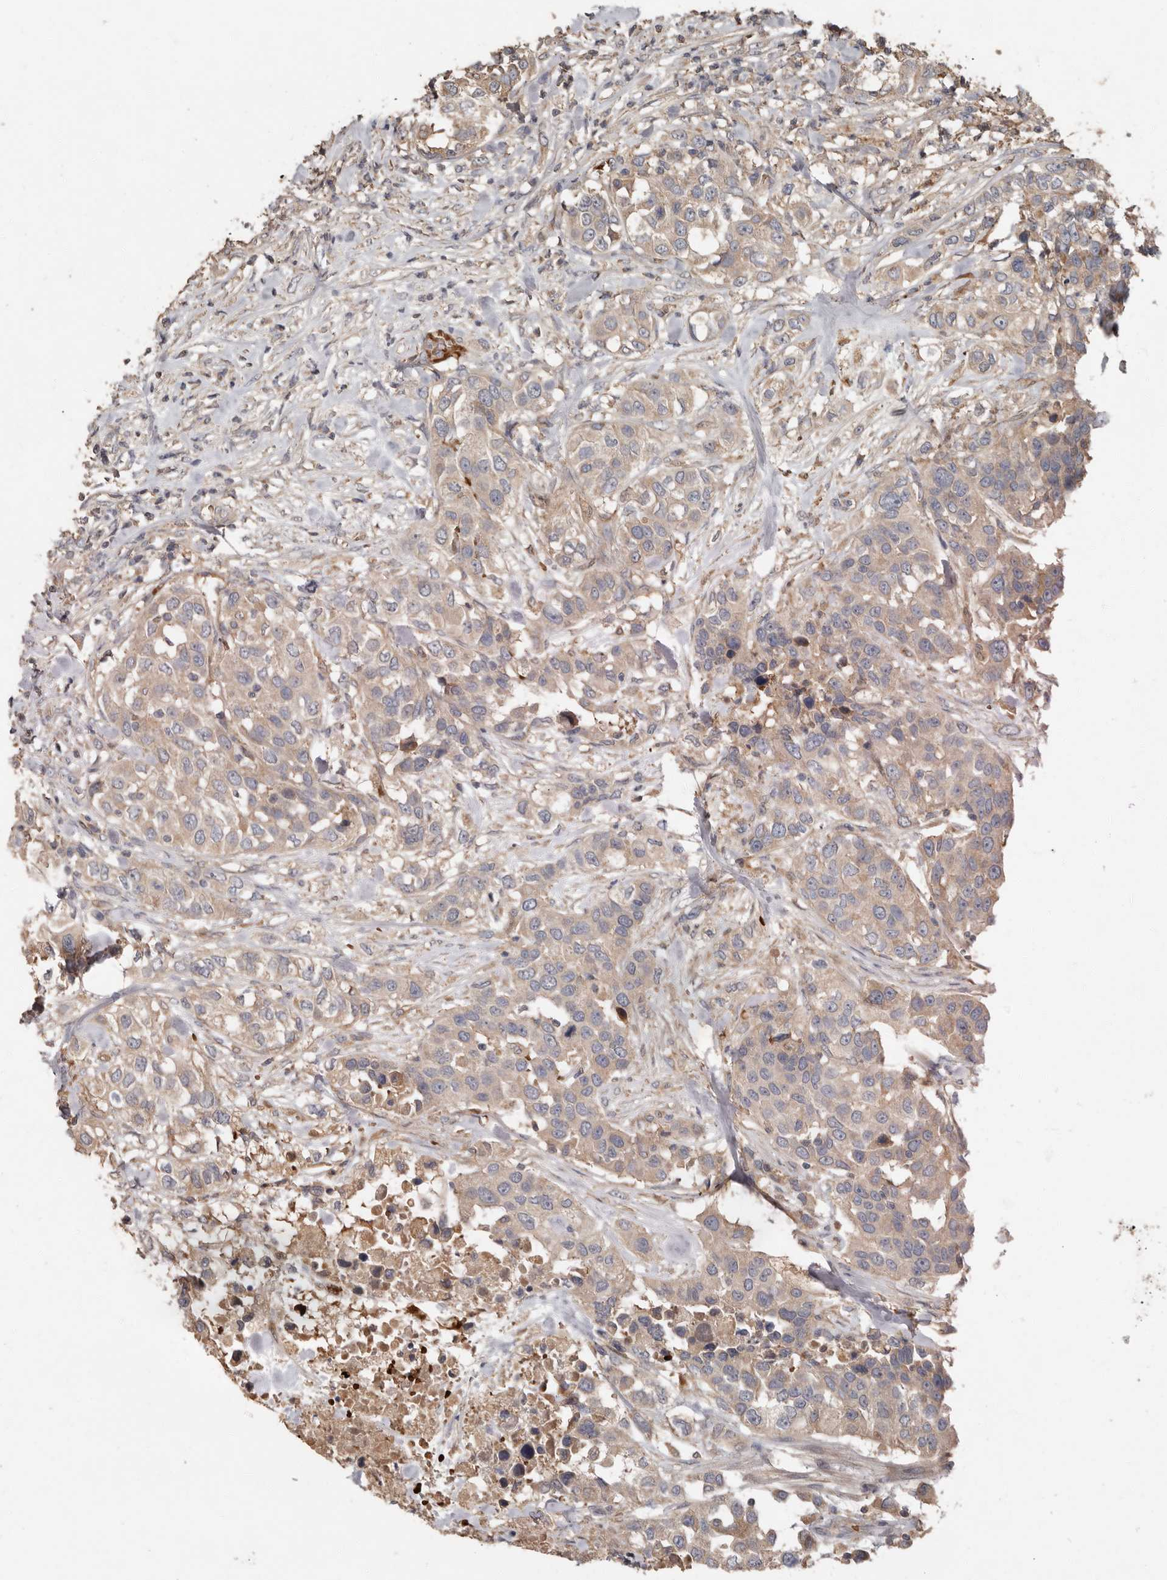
{"staining": {"intensity": "weak", "quantity": "25%-75%", "location": "cytoplasmic/membranous"}, "tissue": "urothelial cancer", "cell_type": "Tumor cells", "image_type": "cancer", "snomed": [{"axis": "morphology", "description": "Urothelial carcinoma, High grade"}, {"axis": "topography", "description": "Urinary bladder"}], "caption": "An image of human high-grade urothelial carcinoma stained for a protein shows weak cytoplasmic/membranous brown staining in tumor cells.", "gene": "KIF26B", "patient": {"sex": "female", "age": 80}}